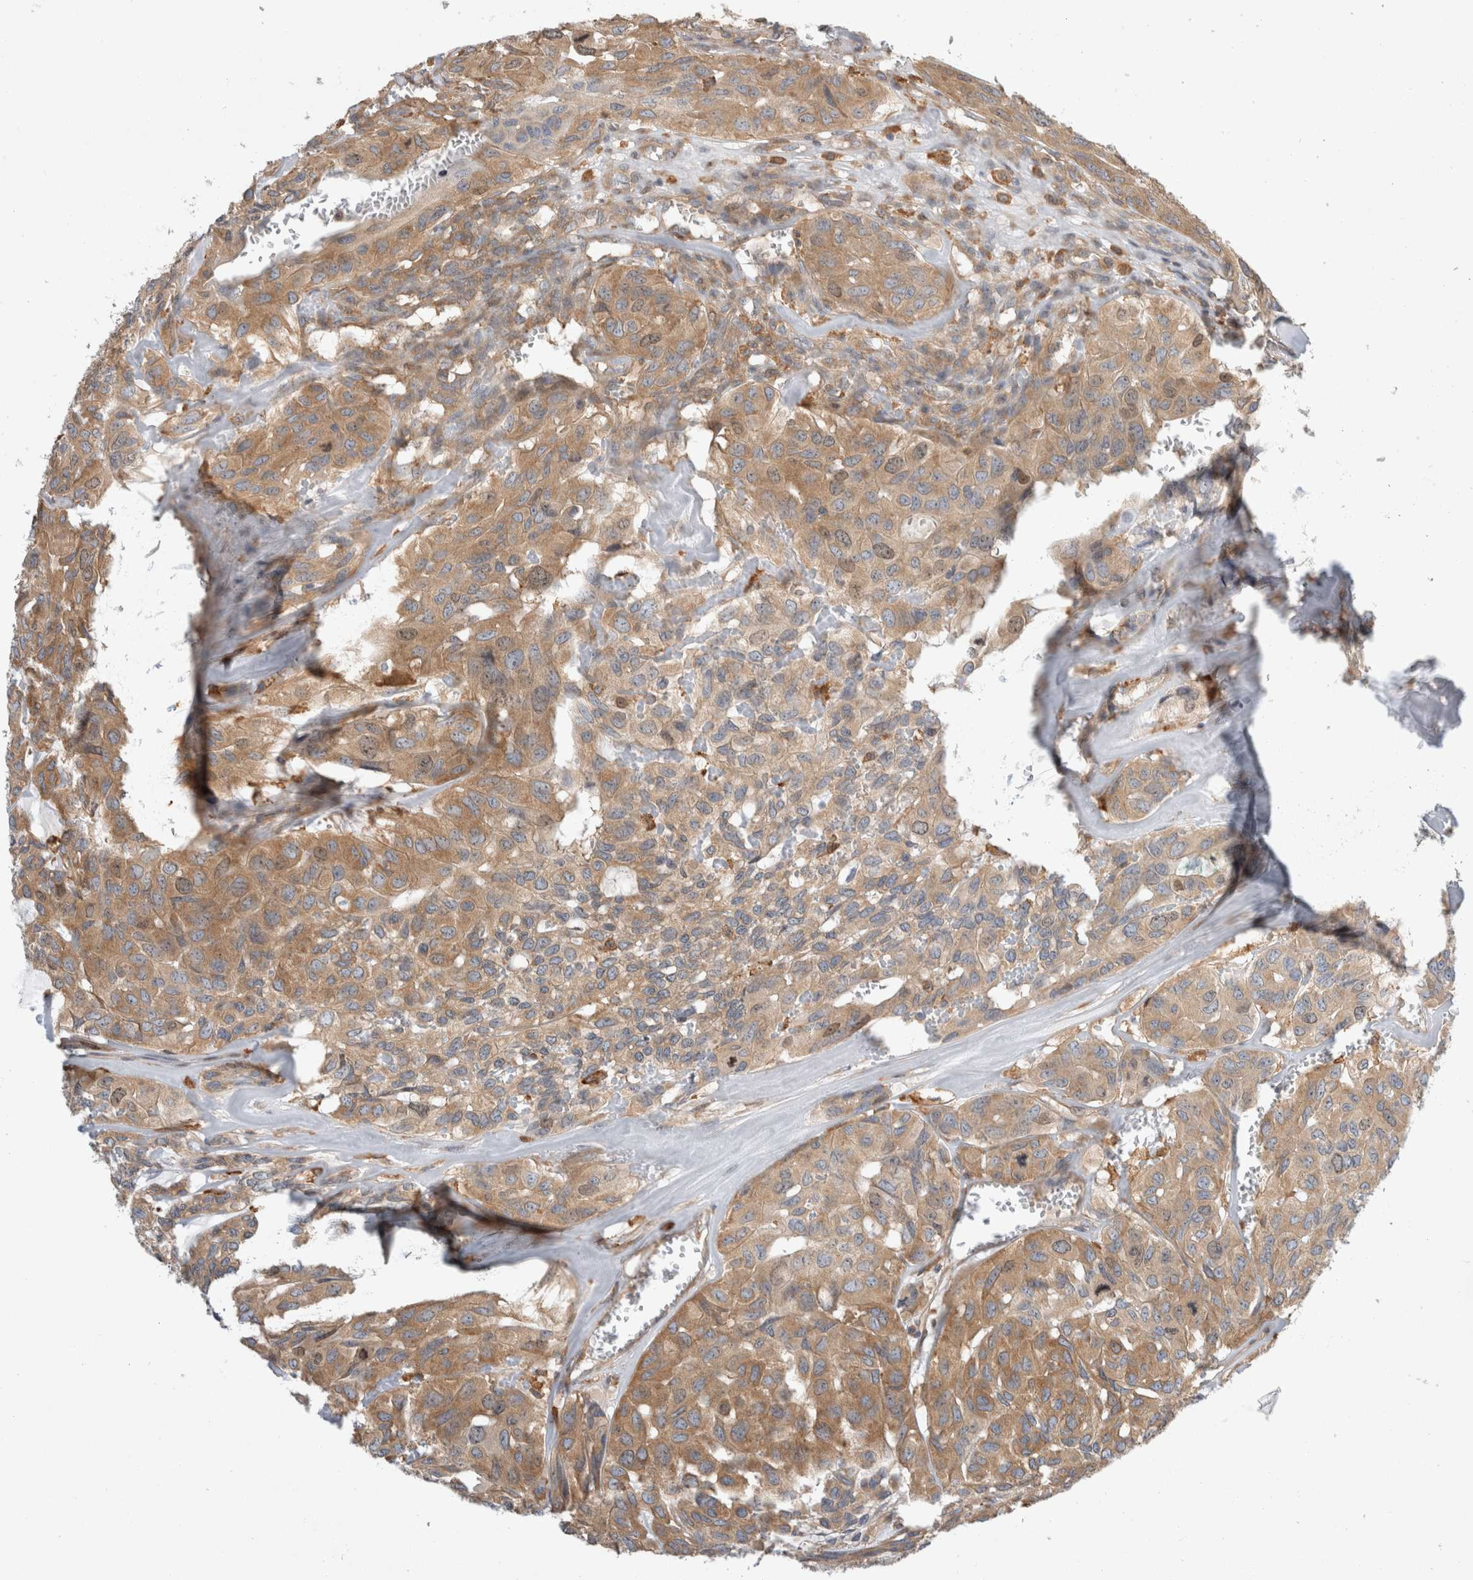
{"staining": {"intensity": "moderate", "quantity": ">75%", "location": "cytoplasmic/membranous,nuclear"}, "tissue": "head and neck cancer", "cell_type": "Tumor cells", "image_type": "cancer", "snomed": [{"axis": "morphology", "description": "Adenocarcinoma, NOS"}, {"axis": "topography", "description": "Salivary gland, NOS"}, {"axis": "topography", "description": "Head-Neck"}], "caption": "DAB immunohistochemical staining of human head and neck cancer demonstrates moderate cytoplasmic/membranous and nuclear protein positivity in approximately >75% of tumor cells. (DAB (3,3'-diaminobenzidine) = brown stain, brightfield microscopy at high magnification).", "gene": "CDCA7L", "patient": {"sex": "female", "age": 76}}